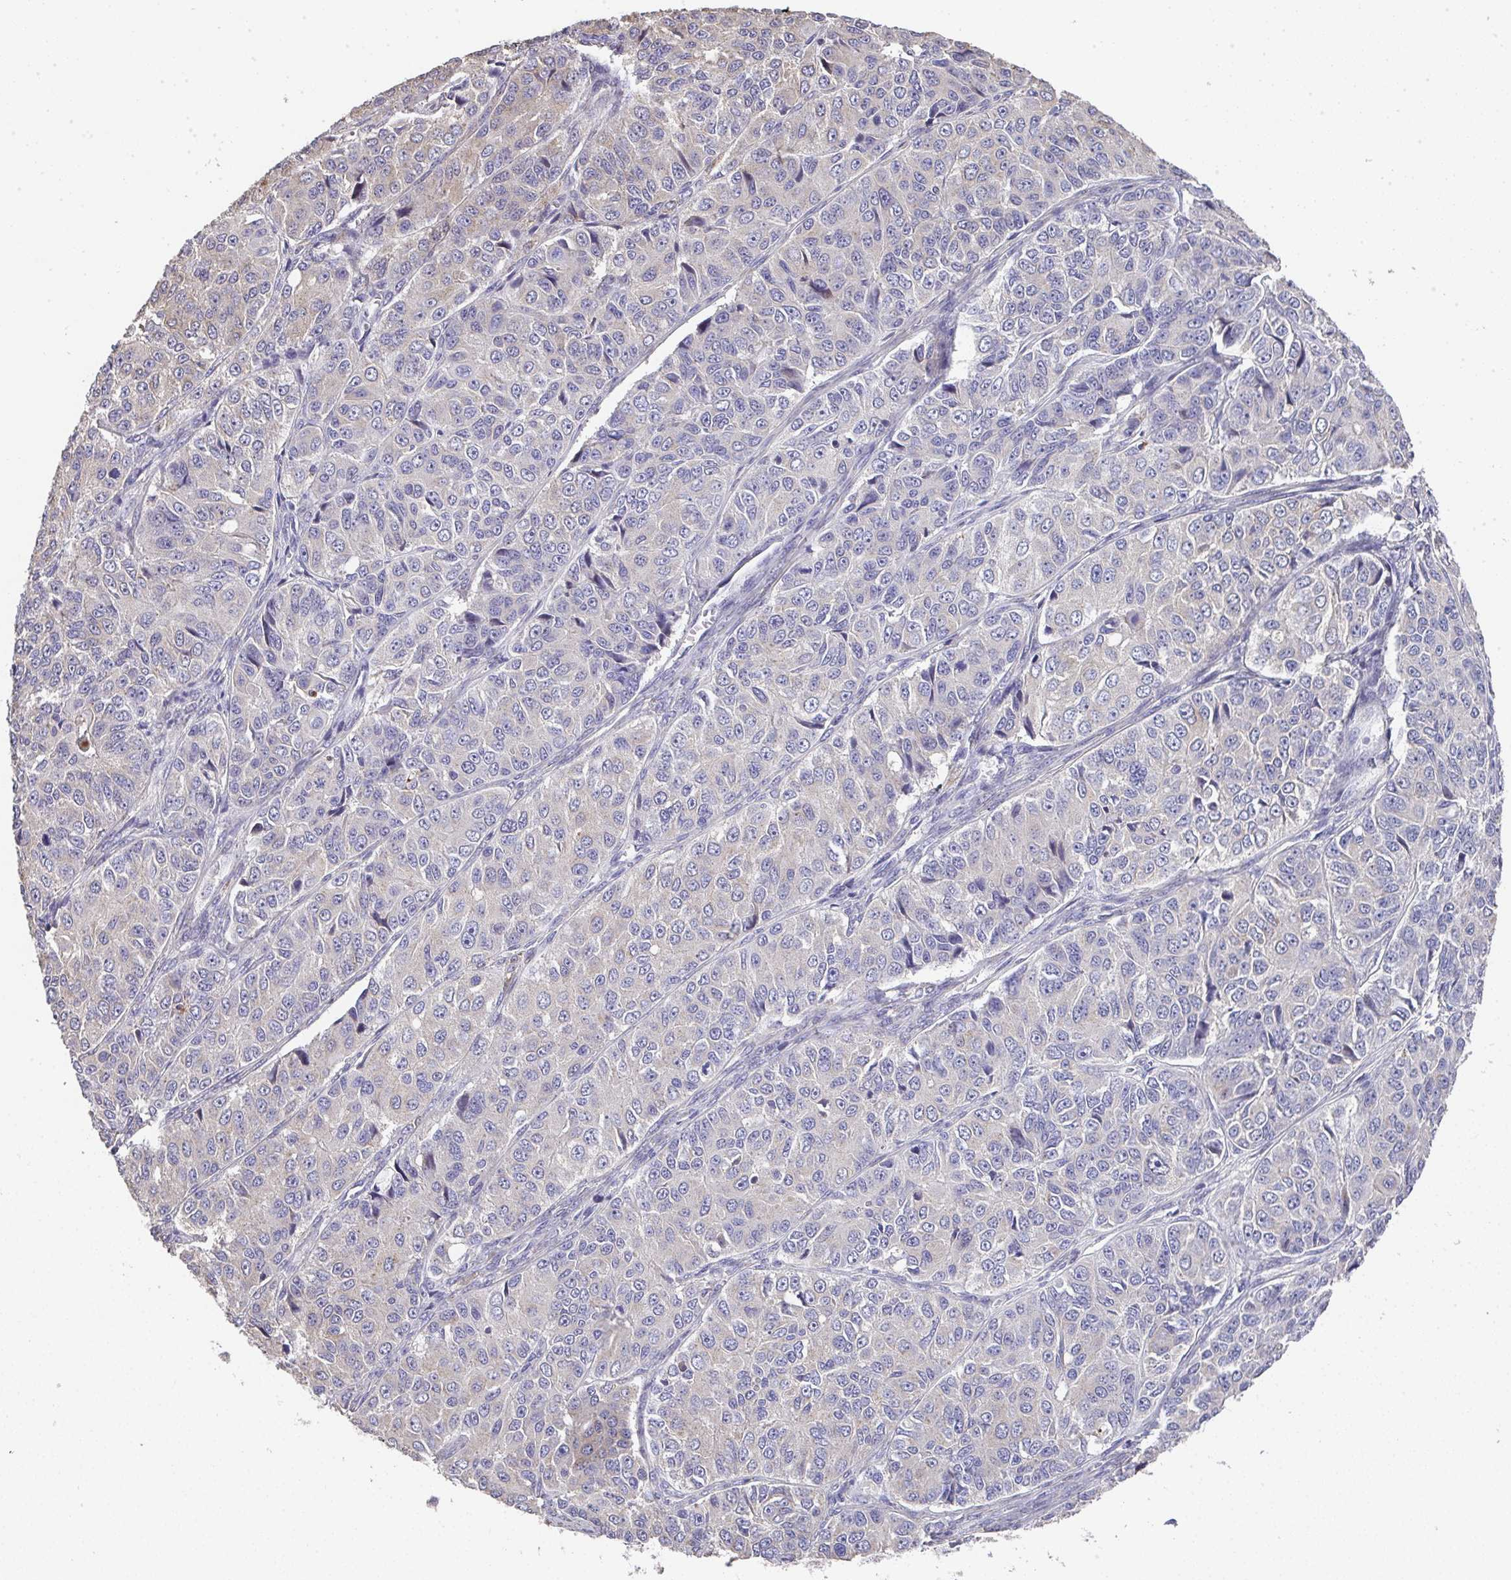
{"staining": {"intensity": "negative", "quantity": "none", "location": "none"}, "tissue": "ovarian cancer", "cell_type": "Tumor cells", "image_type": "cancer", "snomed": [{"axis": "morphology", "description": "Carcinoma, endometroid"}, {"axis": "topography", "description": "Ovary"}], "caption": "There is no significant positivity in tumor cells of ovarian endometroid carcinoma. (Stains: DAB IHC with hematoxylin counter stain, Microscopy: brightfield microscopy at high magnification).", "gene": "RUNDC3B", "patient": {"sex": "female", "age": 51}}